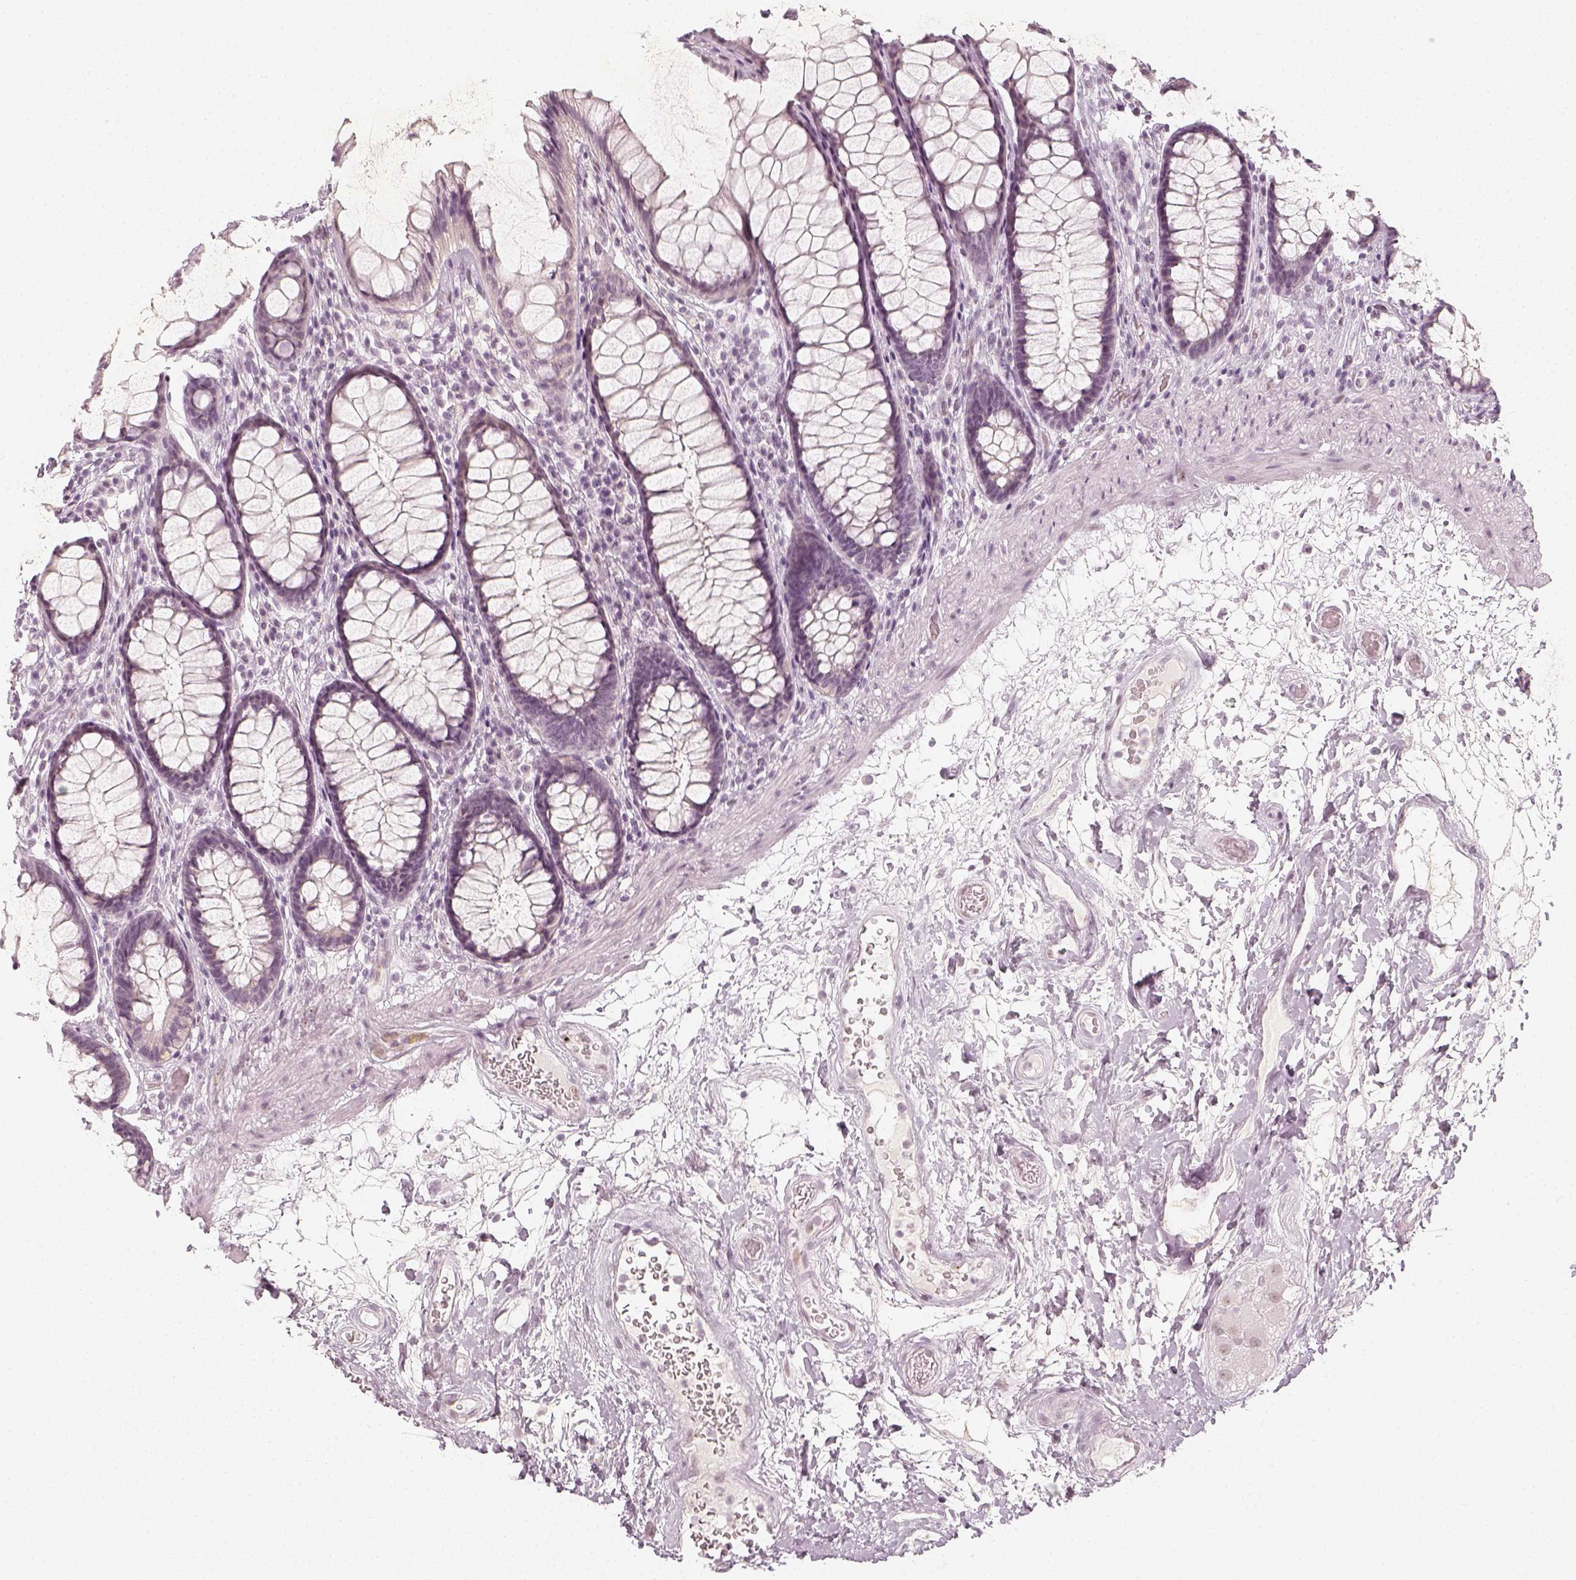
{"staining": {"intensity": "negative", "quantity": "none", "location": "none"}, "tissue": "rectum", "cell_type": "Glandular cells", "image_type": "normal", "snomed": [{"axis": "morphology", "description": "Normal tissue, NOS"}, {"axis": "topography", "description": "Rectum"}], "caption": "Histopathology image shows no significant protein expression in glandular cells of benign rectum.", "gene": "KRTAP2", "patient": {"sex": "male", "age": 72}}